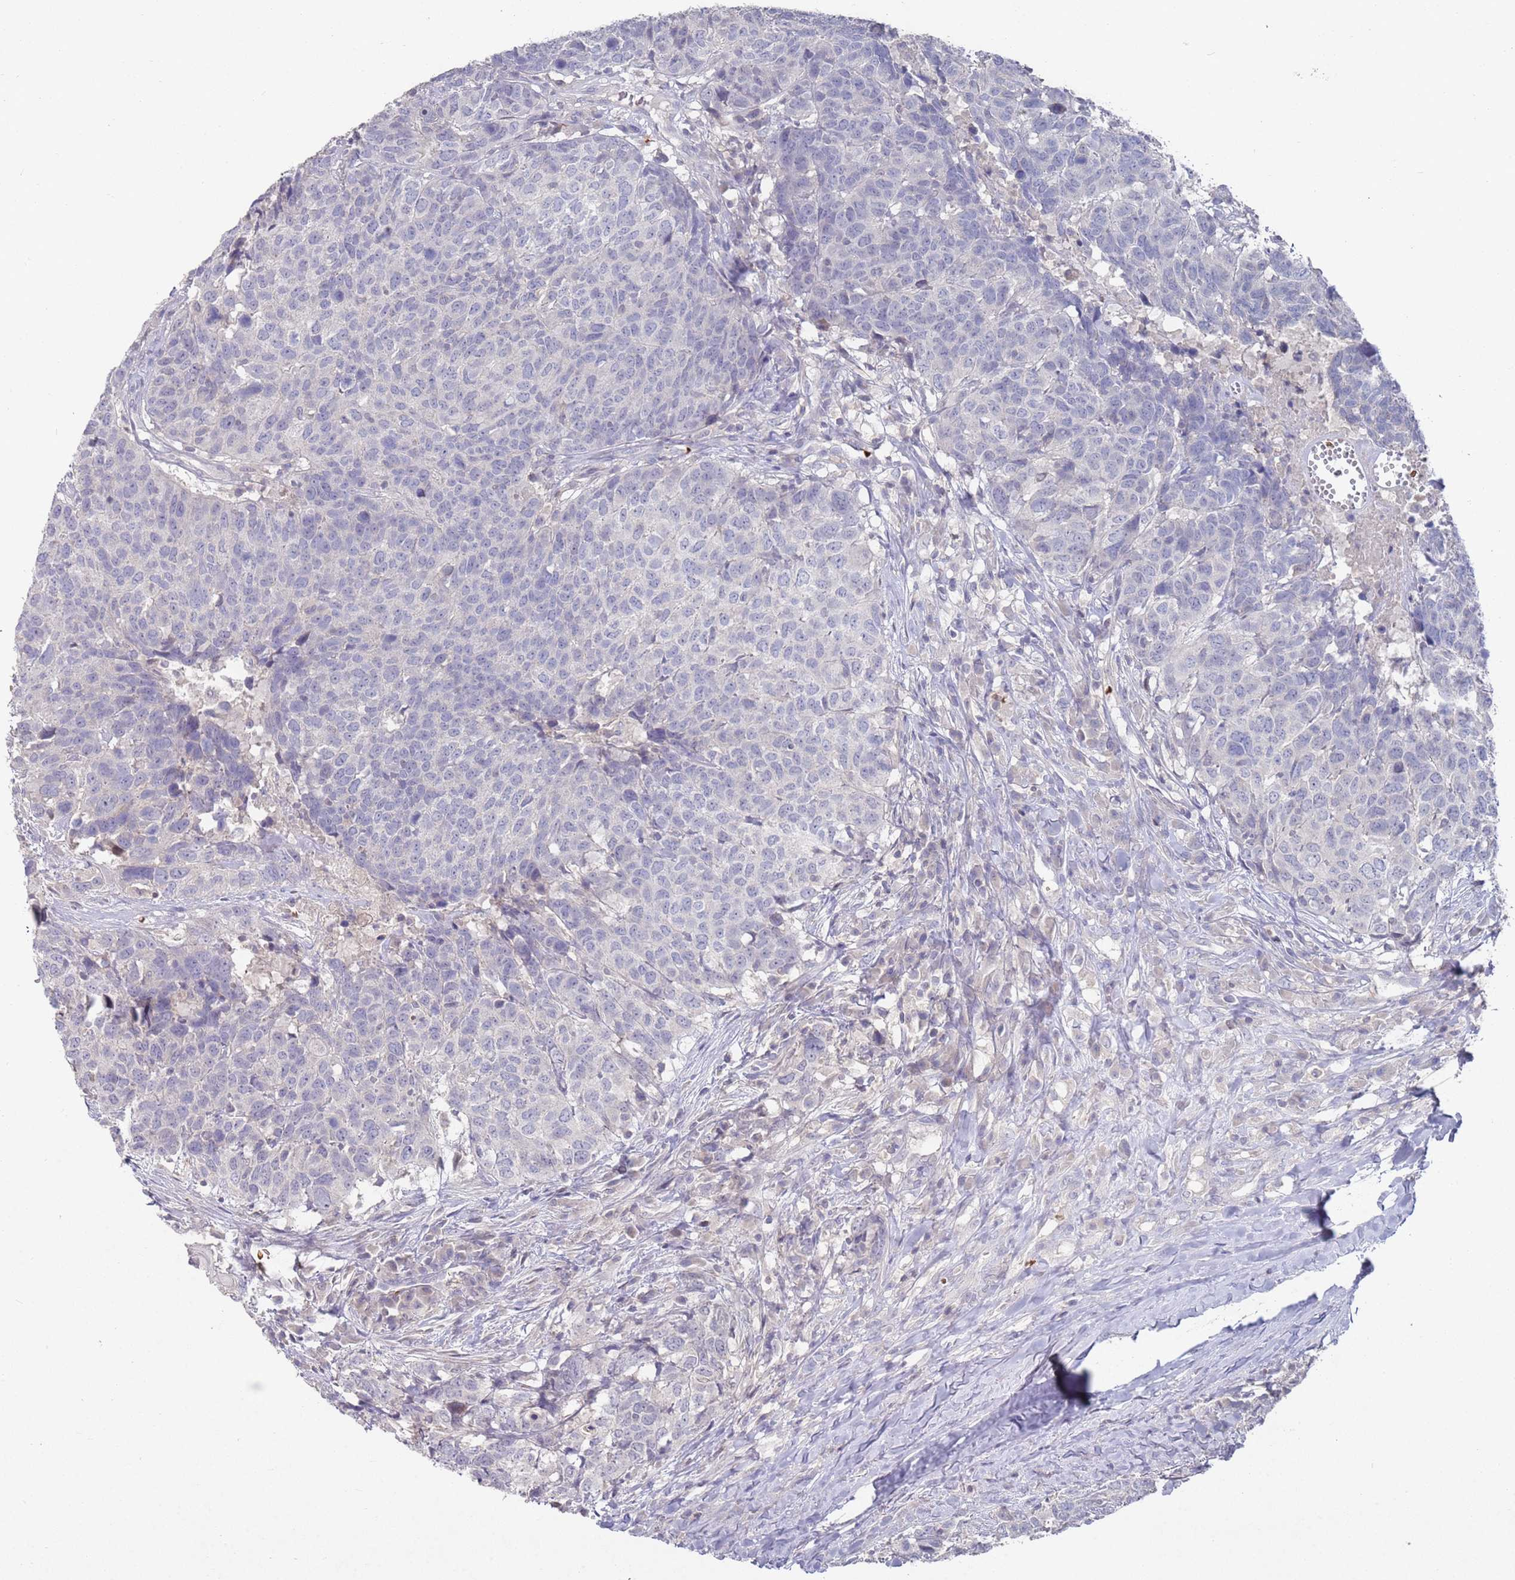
{"staining": {"intensity": "negative", "quantity": "none", "location": "none"}, "tissue": "head and neck cancer", "cell_type": "Tumor cells", "image_type": "cancer", "snomed": [{"axis": "morphology", "description": "Normal tissue, NOS"}, {"axis": "morphology", "description": "Squamous cell carcinoma, NOS"}, {"axis": "topography", "description": "Skeletal muscle"}, {"axis": "topography", "description": "Vascular tissue"}, {"axis": "topography", "description": "Peripheral nerve tissue"}, {"axis": "topography", "description": "Head-Neck"}], "caption": "This image is of head and neck cancer (squamous cell carcinoma) stained with immunohistochemistry (IHC) to label a protein in brown with the nuclei are counter-stained blue. There is no expression in tumor cells.", "gene": "LACC1", "patient": {"sex": "male", "age": 66}}